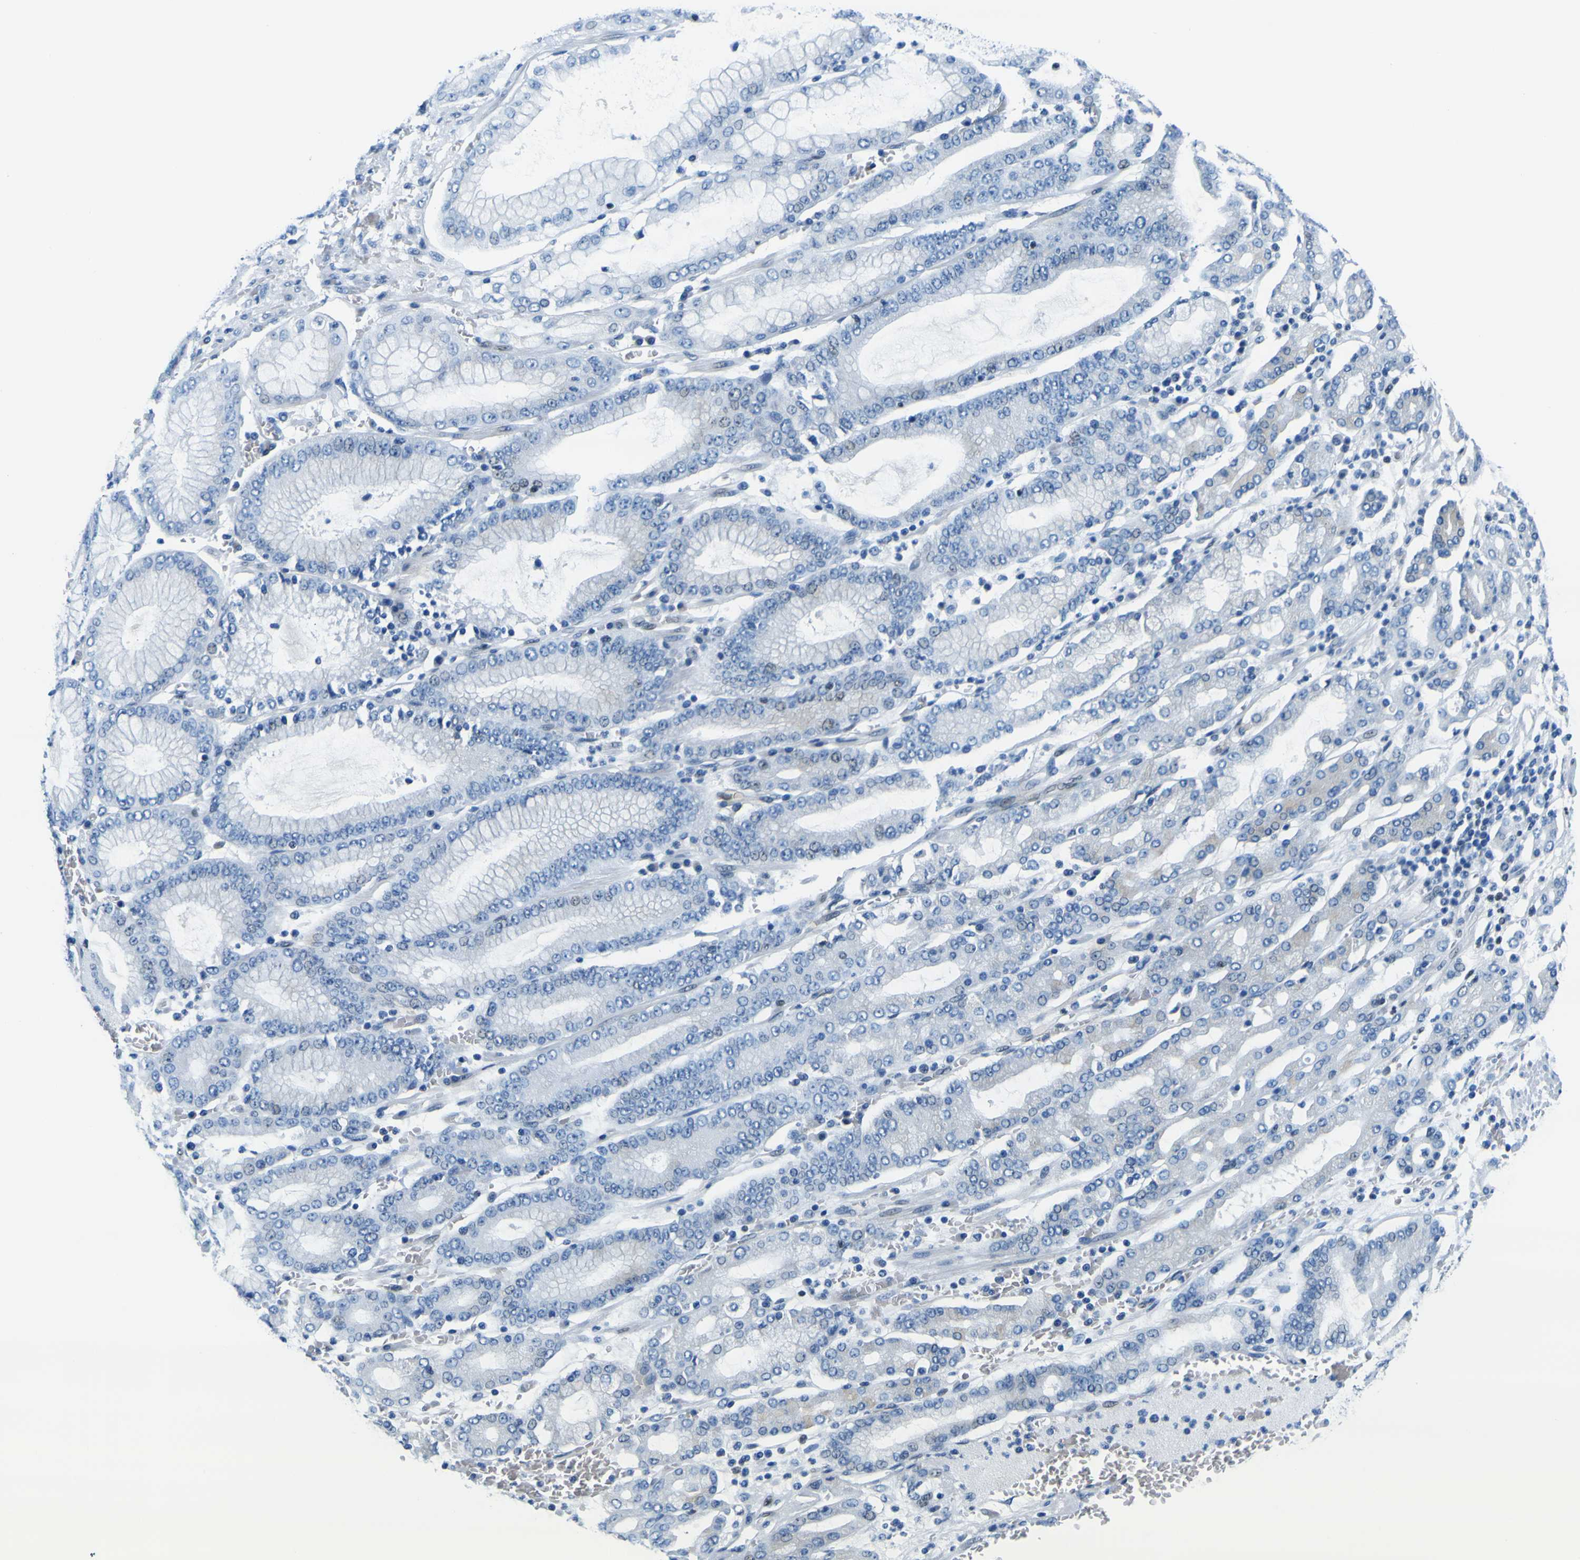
{"staining": {"intensity": "negative", "quantity": "none", "location": "none"}, "tissue": "stomach cancer", "cell_type": "Tumor cells", "image_type": "cancer", "snomed": [{"axis": "morphology", "description": "Normal tissue, NOS"}, {"axis": "morphology", "description": "Adenocarcinoma, NOS"}, {"axis": "topography", "description": "Stomach, upper"}, {"axis": "topography", "description": "Stomach"}], "caption": "The immunohistochemistry photomicrograph has no significant expression in tumor cells of stomach cancer tissue.", "gene": "SP1", "patient": {"sex": "male", "age": 76}}